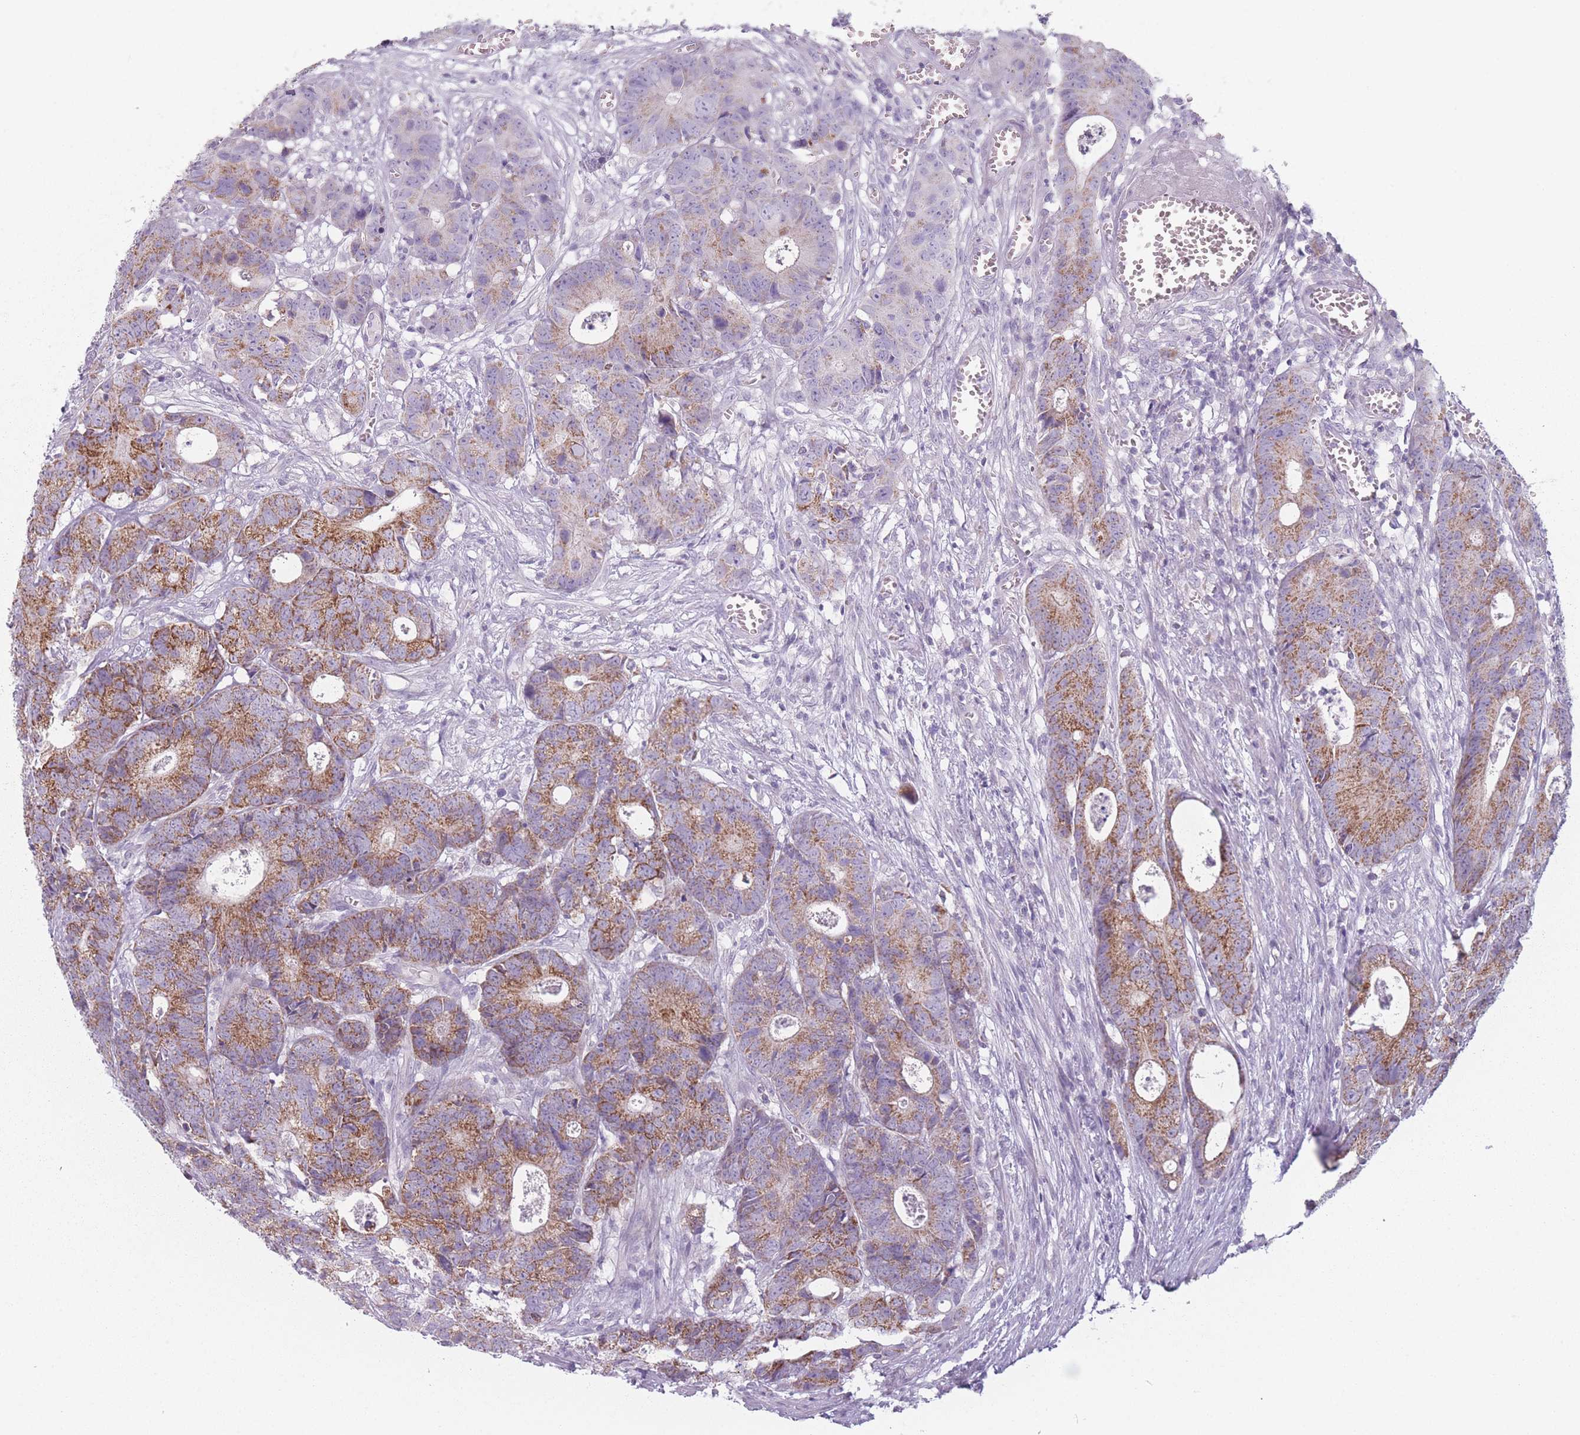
{"staining": {"intensity": "strong", "quantity": "25%-75%", "location": "cytoplasmic/membranous"}, "tissue": "colorectal cancer", "cell_type": "Tumor cells", "image_type": "cancer", "snomed": [{"axis": "morphology", "description": "Adenocarcinoma, NOS"}, {"axis": "topography", "description": "Colon"}], "caption": "A micrograph of human adenocarcinoma (colorectal) stained for a protein displays strong cytoplasmic/membranous brown staining in tumor cells. The protein of interest is stained brown, and the nuclei are stained in blue (DAB IHC with brightfield microscopy, high magnification).", "gene": "DCHS1", "patient": {"sex": "female", "age": 57}}